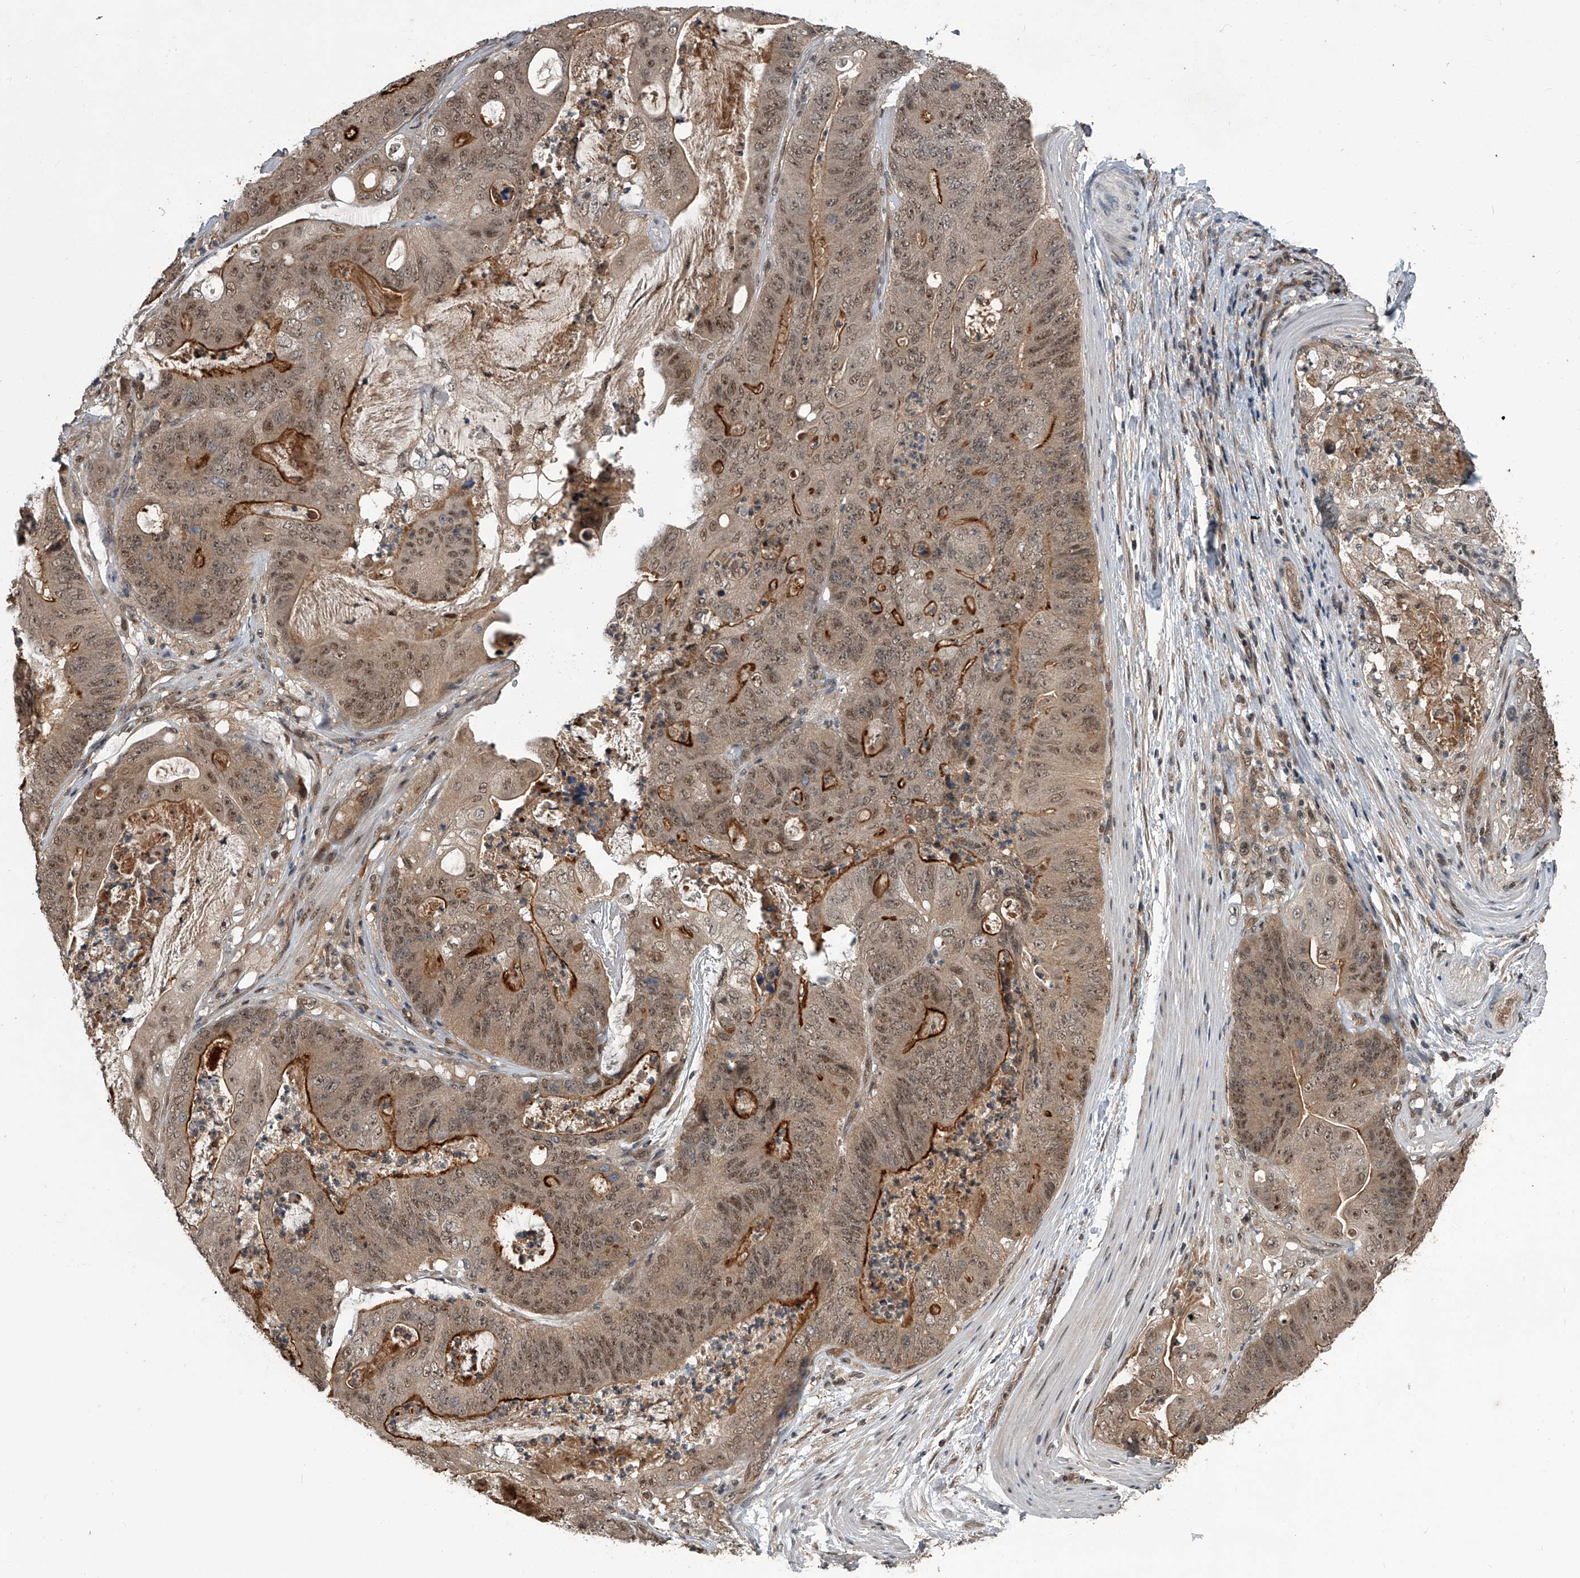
{"staining": {"intensity": "weak", "quantity": "25%-75%", "location": "cytoplasmic/membranous,nuclear"}, "tissue": "stomach cancer", "cell_type": "Tumor cells", "image_type": "cancer", "snomed": [{"axis": "morphology", "description": "Adenocarcinoma, NOS"}, {"axis": "topography", "description": "Stomach"}], "caption": "IHC staining of stomach cancer (adenocarcinoma), which reveals low levels of weak cytoplasmic/membranous and nuclear expression in approximately 25%-75% of tumor cells indicating weak cytoplasmic/membranous and nuclear protein expression. The staining was performed using DAB (3,3'-diaminobenzidine) (brown) for protein detection and nuclei were counterstained in hematoxylin (blue).", "gene": "SLC12A8", "patient": {"sex": "female", "age": 73}}